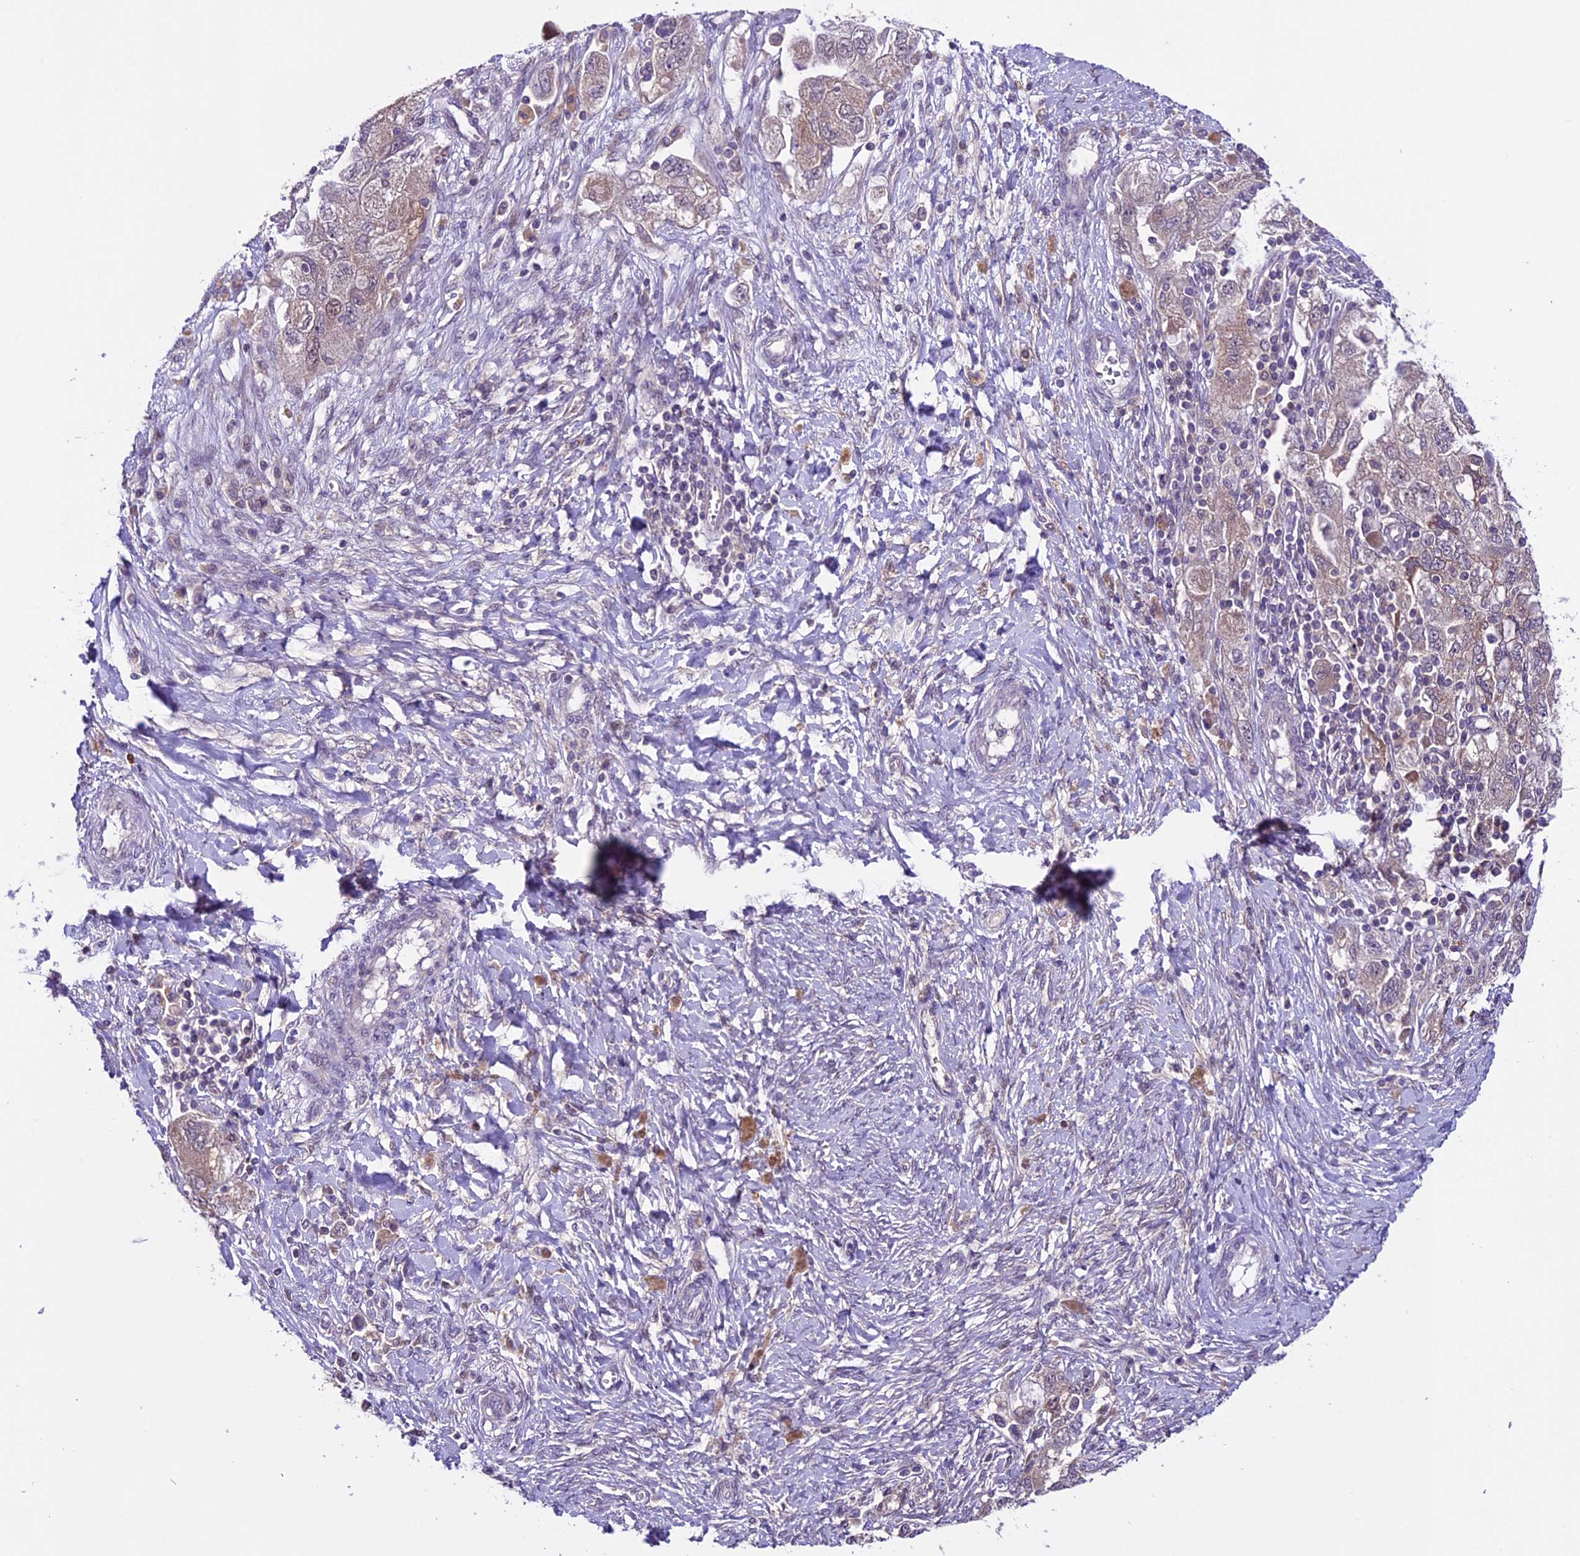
{"staining": {"intensity": "weak", "quantity": "<25%", "location": "cytoplasmic/membranous"}, "tissue": "ovarian cancer", "cell_type": "Tumor cells", "image_type": "cancer", "snomed": [{"axis": "morphology", "description": "Carcinoma, NOS"}, {"axis": "morphology", "description": "Cystadenocarcinoma, serous, NOS"}, {"axis": "topography", "description": "Ovary"}], "caption": "An IHC image of ovarian cancer is shown. There is no staining in tumor cells of ovarian cancer.", "gene": "XKR7", "patient": {"sex": "female", "age": 69}}